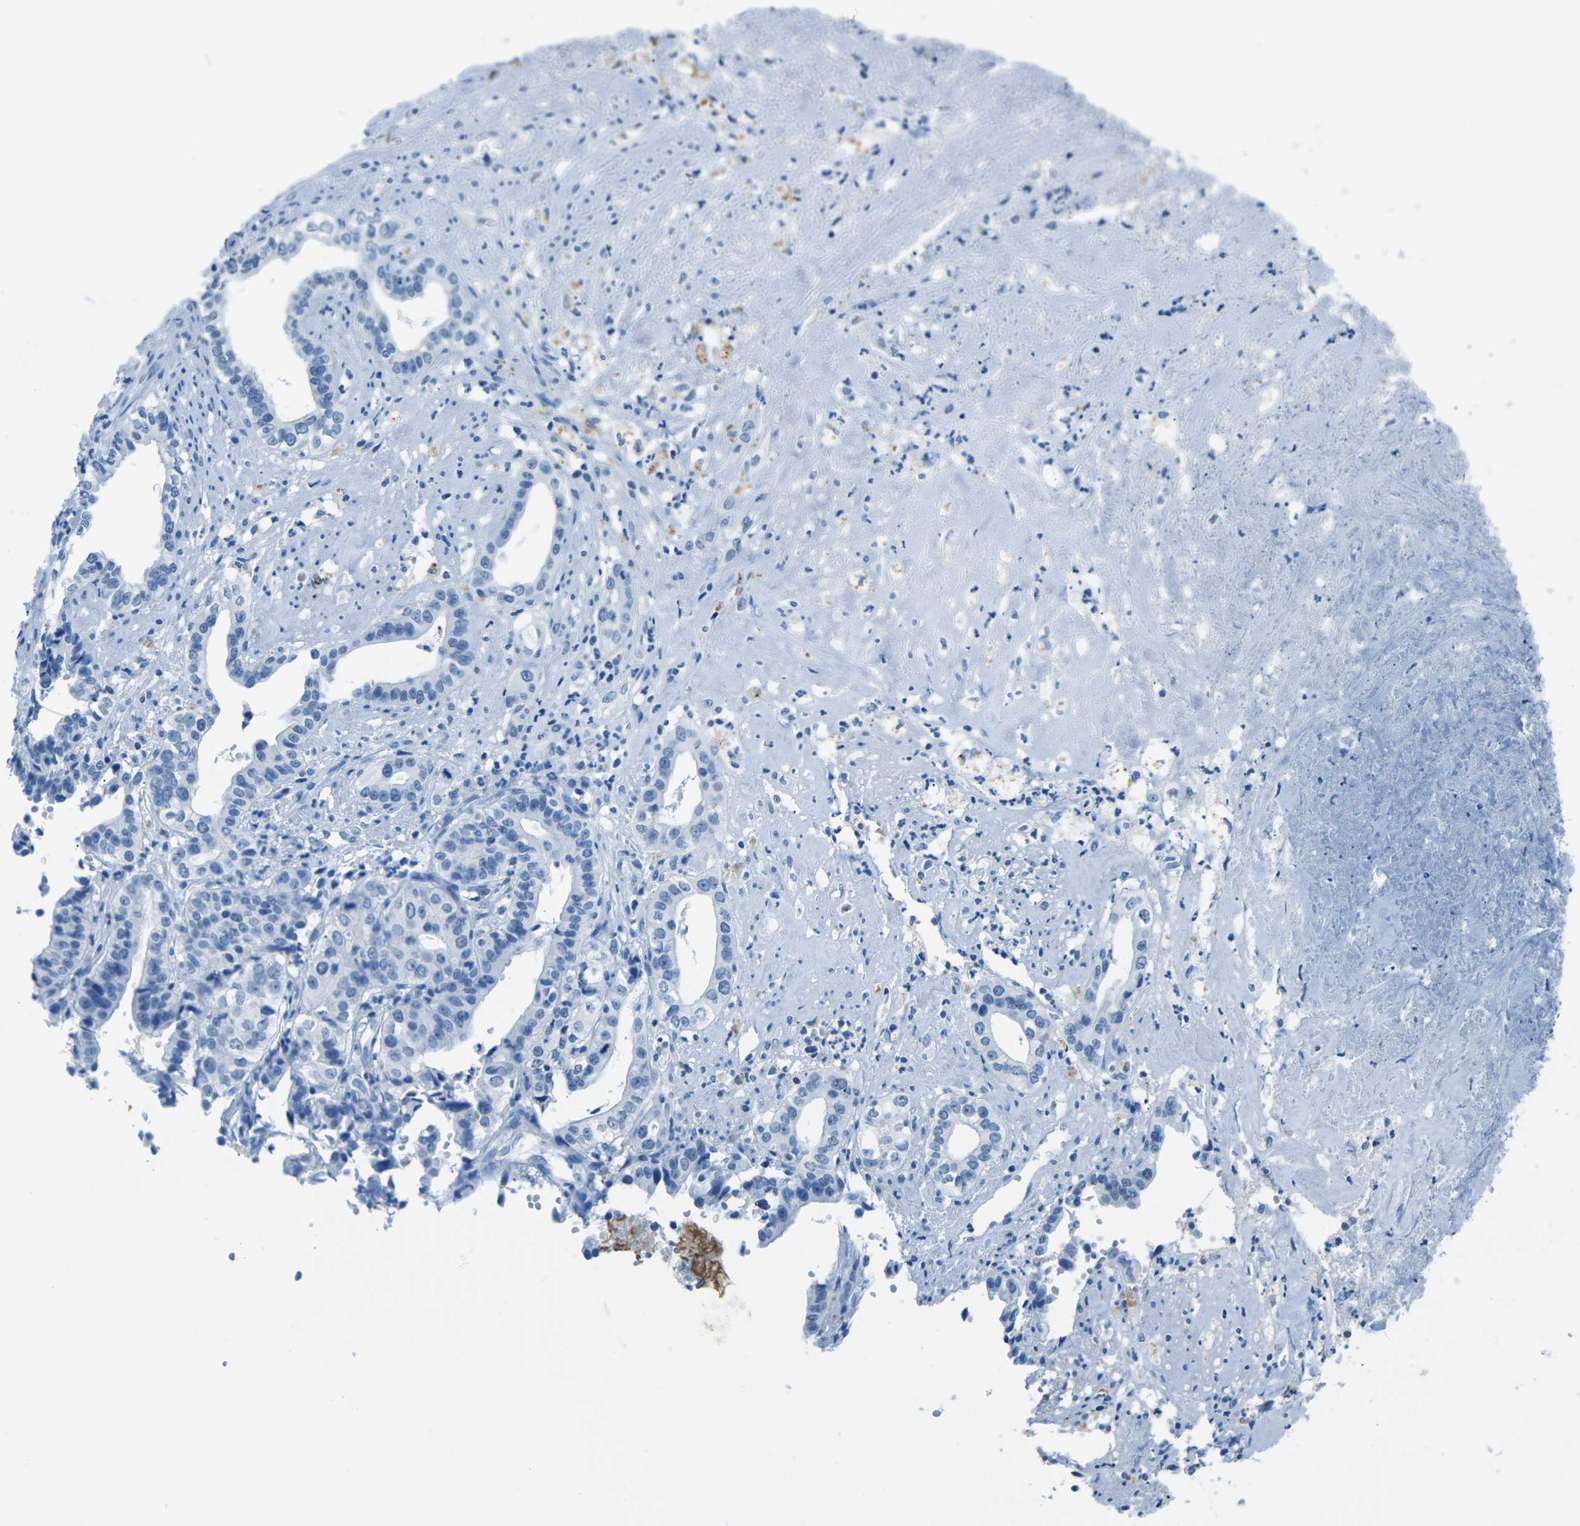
{"staining": {"intensity": "negative", "quantity": "none", "location": "none"}, "tissue": "liver cancer", "cell_type": "Tumor cells", "image_type": "cancer", "snomed": [{"axis": "morphology", "description": "Cholangiocarcinoma"}, {"axis": "topography", "description": "Liver"}], "caption": "Tumor cells show no significant expression in cholangiocarcinoma (liver). (Stains: DAB (3,3'-diaminobenzidine) immunohistochemistry with hematoxylin counter stain, Microscopy: brightfield microscopy at high magnification).", "gene": "MYH8", "patient": {"sex": "female", "age": 61}}